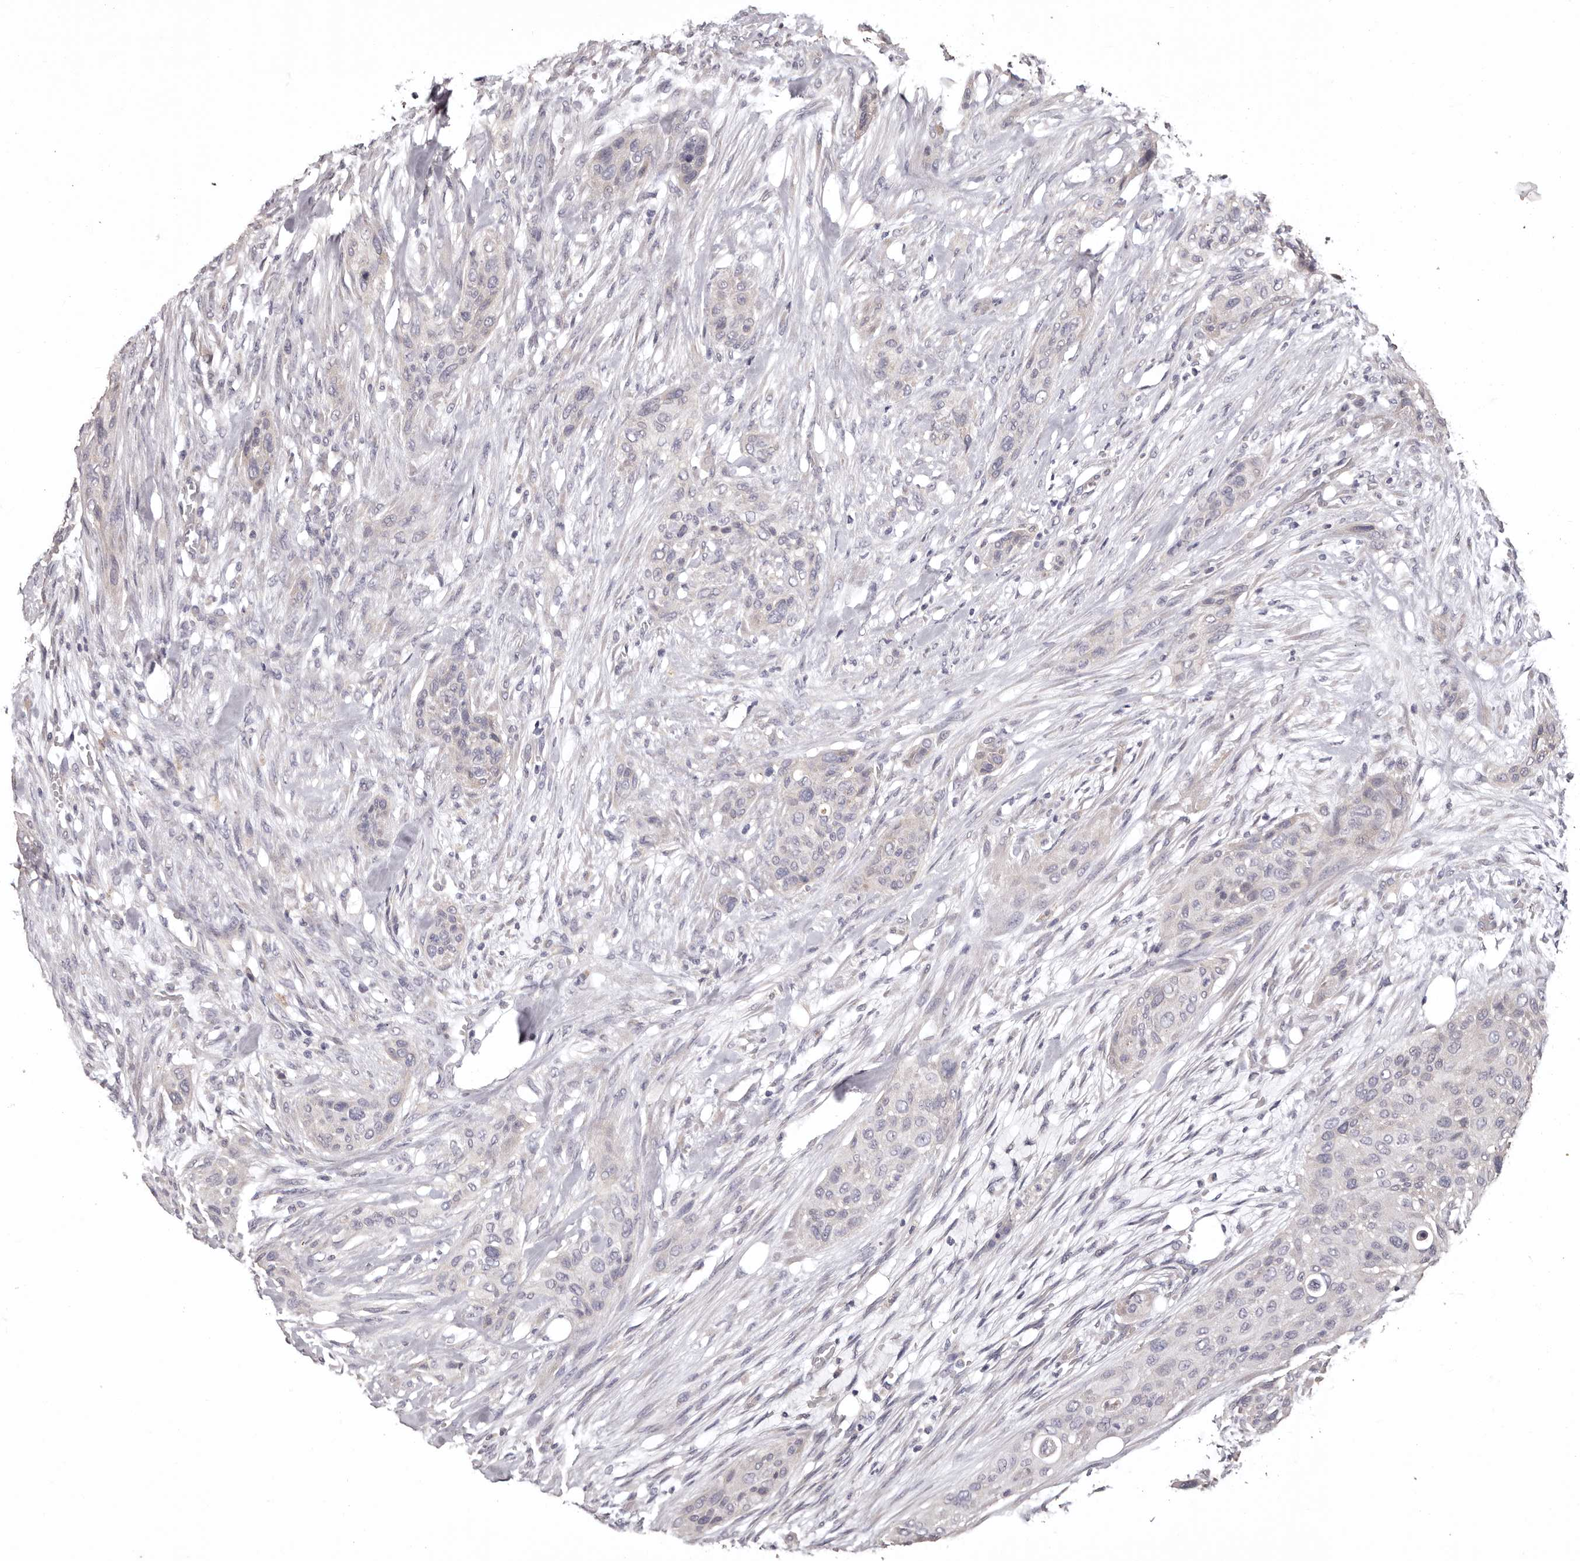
{"staining": {"intensity": "negative", "quantity": "none", "location": "none"}, "tissue": "urothelial cancer", "cell_type": "Tumor cells", "image_type": "cancer", "snomed": [{"axis": "morphology", "description": "Urothelial carcinoma, High grade"}, {"axis": "topography", "description": "Urinary bladder"}], "caption": "This is an immunohistochemistry (IHC) image of human urothelial carcinoma (high-grade). There is no expression in tumor cells.", "gene": "ETNK1", "patient": {"sex": "male", "age": 35}}